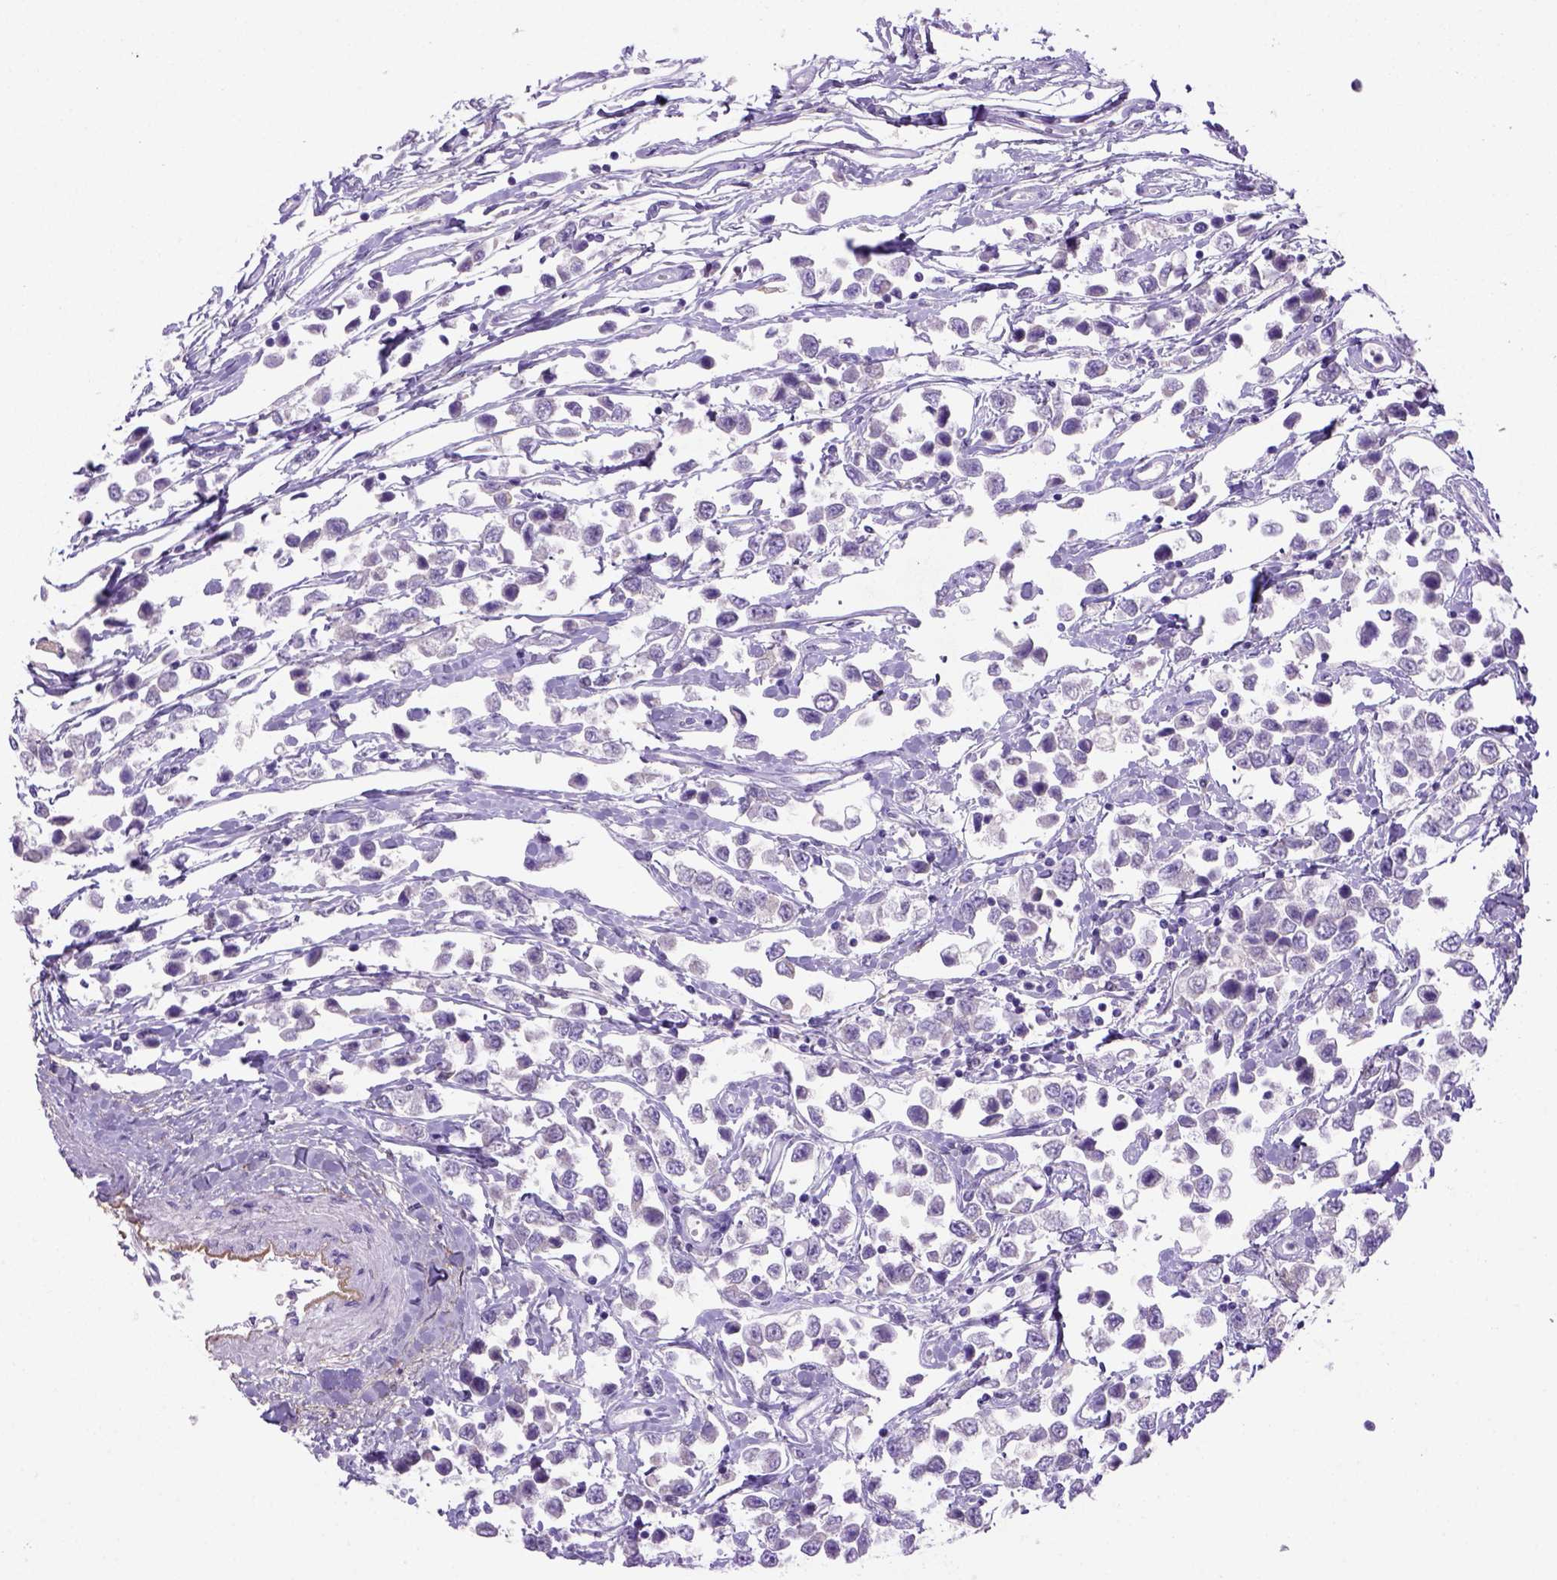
{"staining": {"intensity": "negative", "quantity": "none", "location": "none"}, "tissue": "testis cancer", "cell_type": "Tumor cells", "image_type": "cancer", "snomed": [{"axis": "morphology", "description": "Seminoma, NOS"}, {"axis": "topography", "description": "Testis"}], "caption": "The immunohistochemistry micrograph has no significant expression in tumor cells of testis cancer tissue. (DAB (3,3'-diaminobenzidine) immunohistochemistry (IHC) visualized using brightfield microscopy, high magnification).", "gene": "SIRPD", "patient": {"sex": "male", "age": 34}}